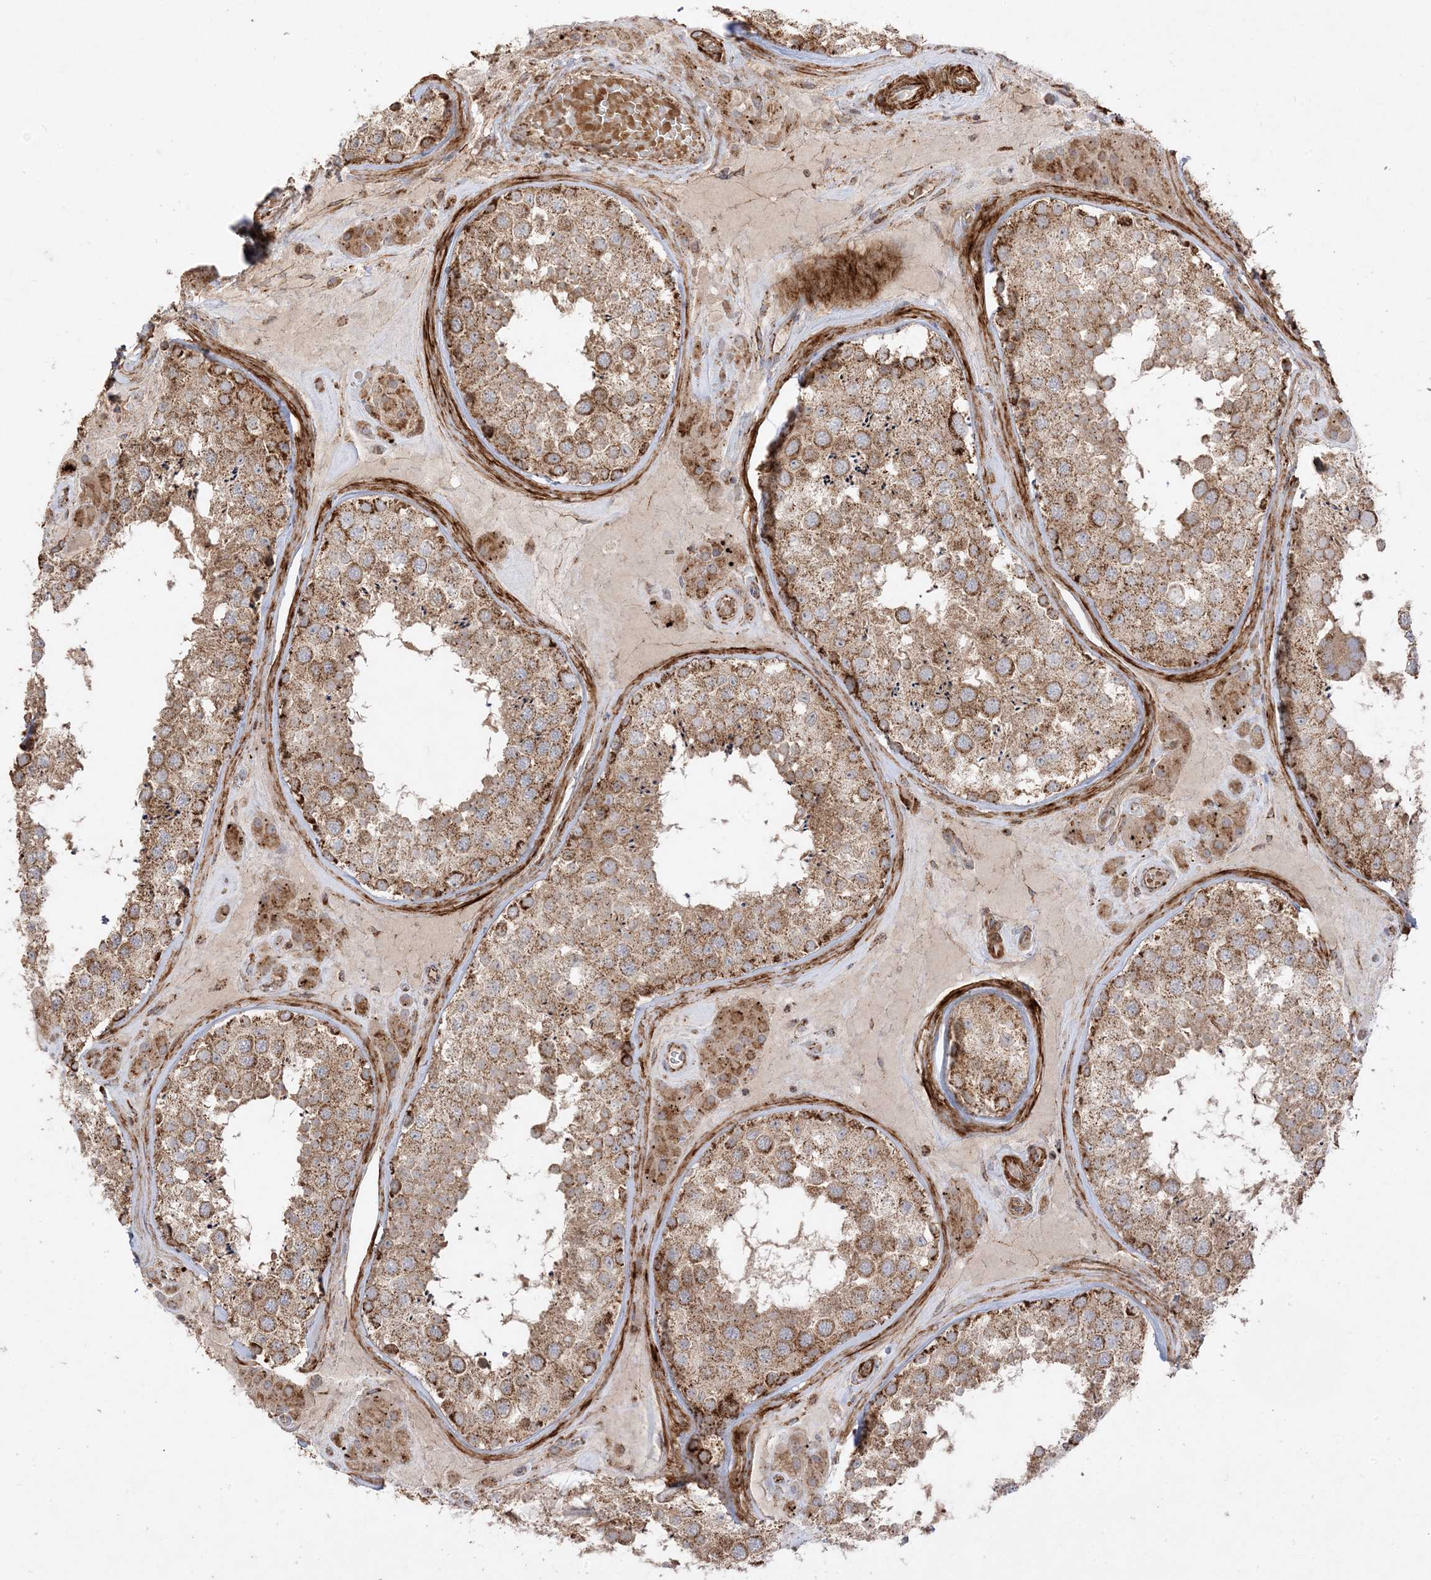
{"staining": {"intensity": "moderate", "quantity": ">75%", "location": "cytoplasmic/membranous"}, "tissue": "testis", "cell_type": "Cells in seminiferous ducts", "image_type": "normal", "snomed": [{"axis": "morphology", "description": "Normal tissue, NOS"}, {"axis": "topography", "description": "Testis"}], "caption": "A brown stain shows moderate cytoplasmic/membranous expression of a protein in cells in seminiferous ducts of benign testis. The protein is stained brown, and the nuclei are stained in blue (DAB (3,3'-diaminobenzidine) IHC with brightfield microscopy, high magnification).", "gene": "AARS2", "patient": {"sex": "male", "age": 46}}